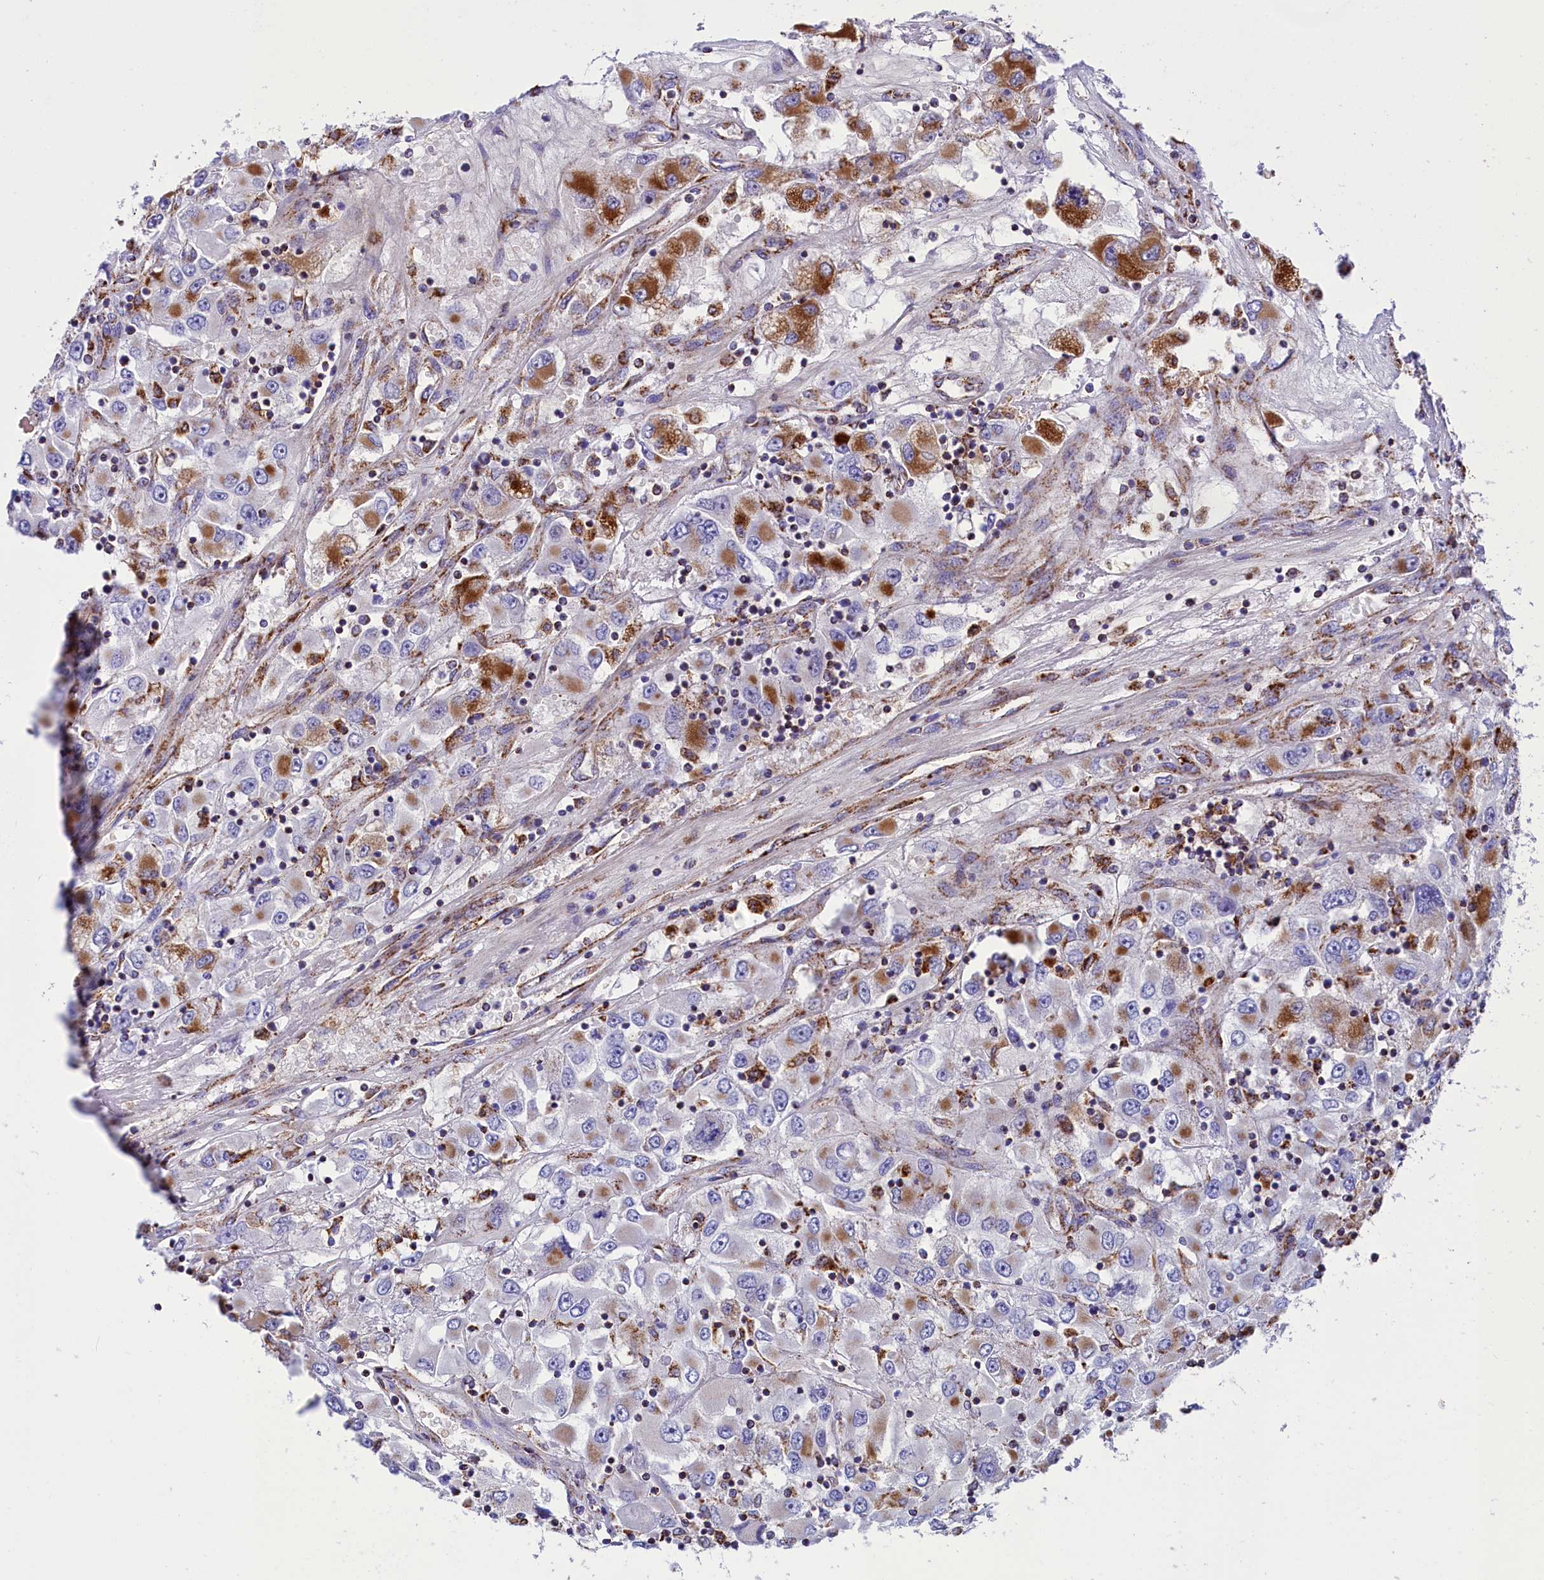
{"staining": {"intensity": "moderate", "quantity": "25%-75%", "location": "cytoplasmic/membranous"}, "tissue": "renal cancer", "cell_type": "Tumor cells", "image_type": "cancer", "snomed": [{"axis": "morphology", "description": "Adenocarcinoma, NOS"}, {"axis": "topography", "description": "Kidney"}], "caption": "This photomicrograph demonstrates immunohistochemistry (IHC) staining of human renal cancer (adenocarcinoma), with medium moderate cytoplasmic/membranous positivity in approximately 25%-75% of tumor cells.", "gene": "SLC39A3", "patient": {"sex": "female", "age": 52}}